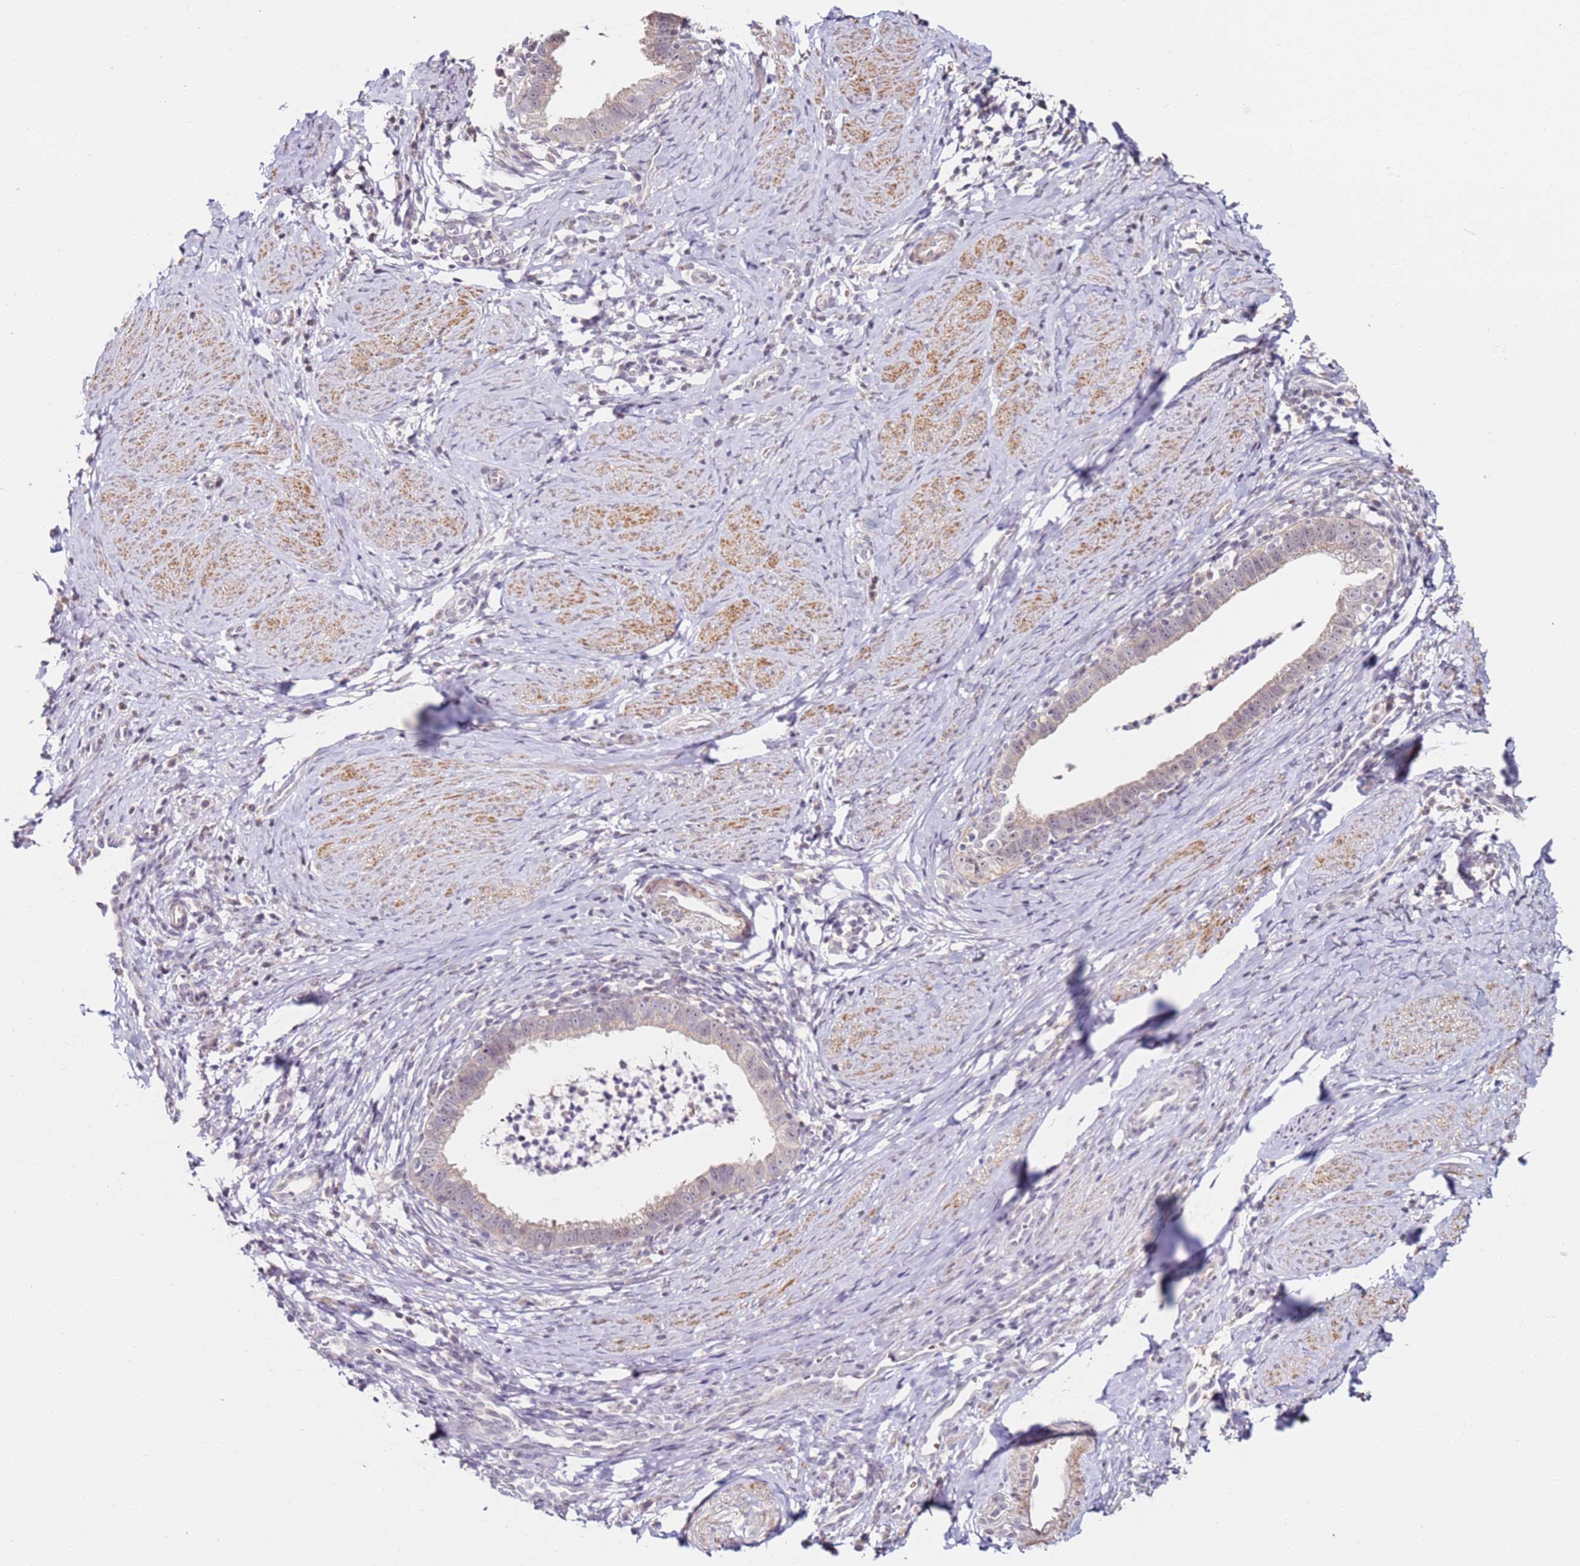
{"staining": {"intensity": "negative", "quantity": "none", "location": "none"}, "tissue": "cervical cancer", "cell_type": "Tumor cells", "image_type": "cancer", "snomed": [{"axis": "morphology", "description": "Adenocarcinoma, NOS"}, {"axis": "topography", "description": "Cervix"}], "caption": "This is an immunohistochemistry micrograph of human adenocarcinoma (cervical). There is no staining in tumor cells.", "gene": "RARS2", "patient": {"sex": "female", "age": 36}}